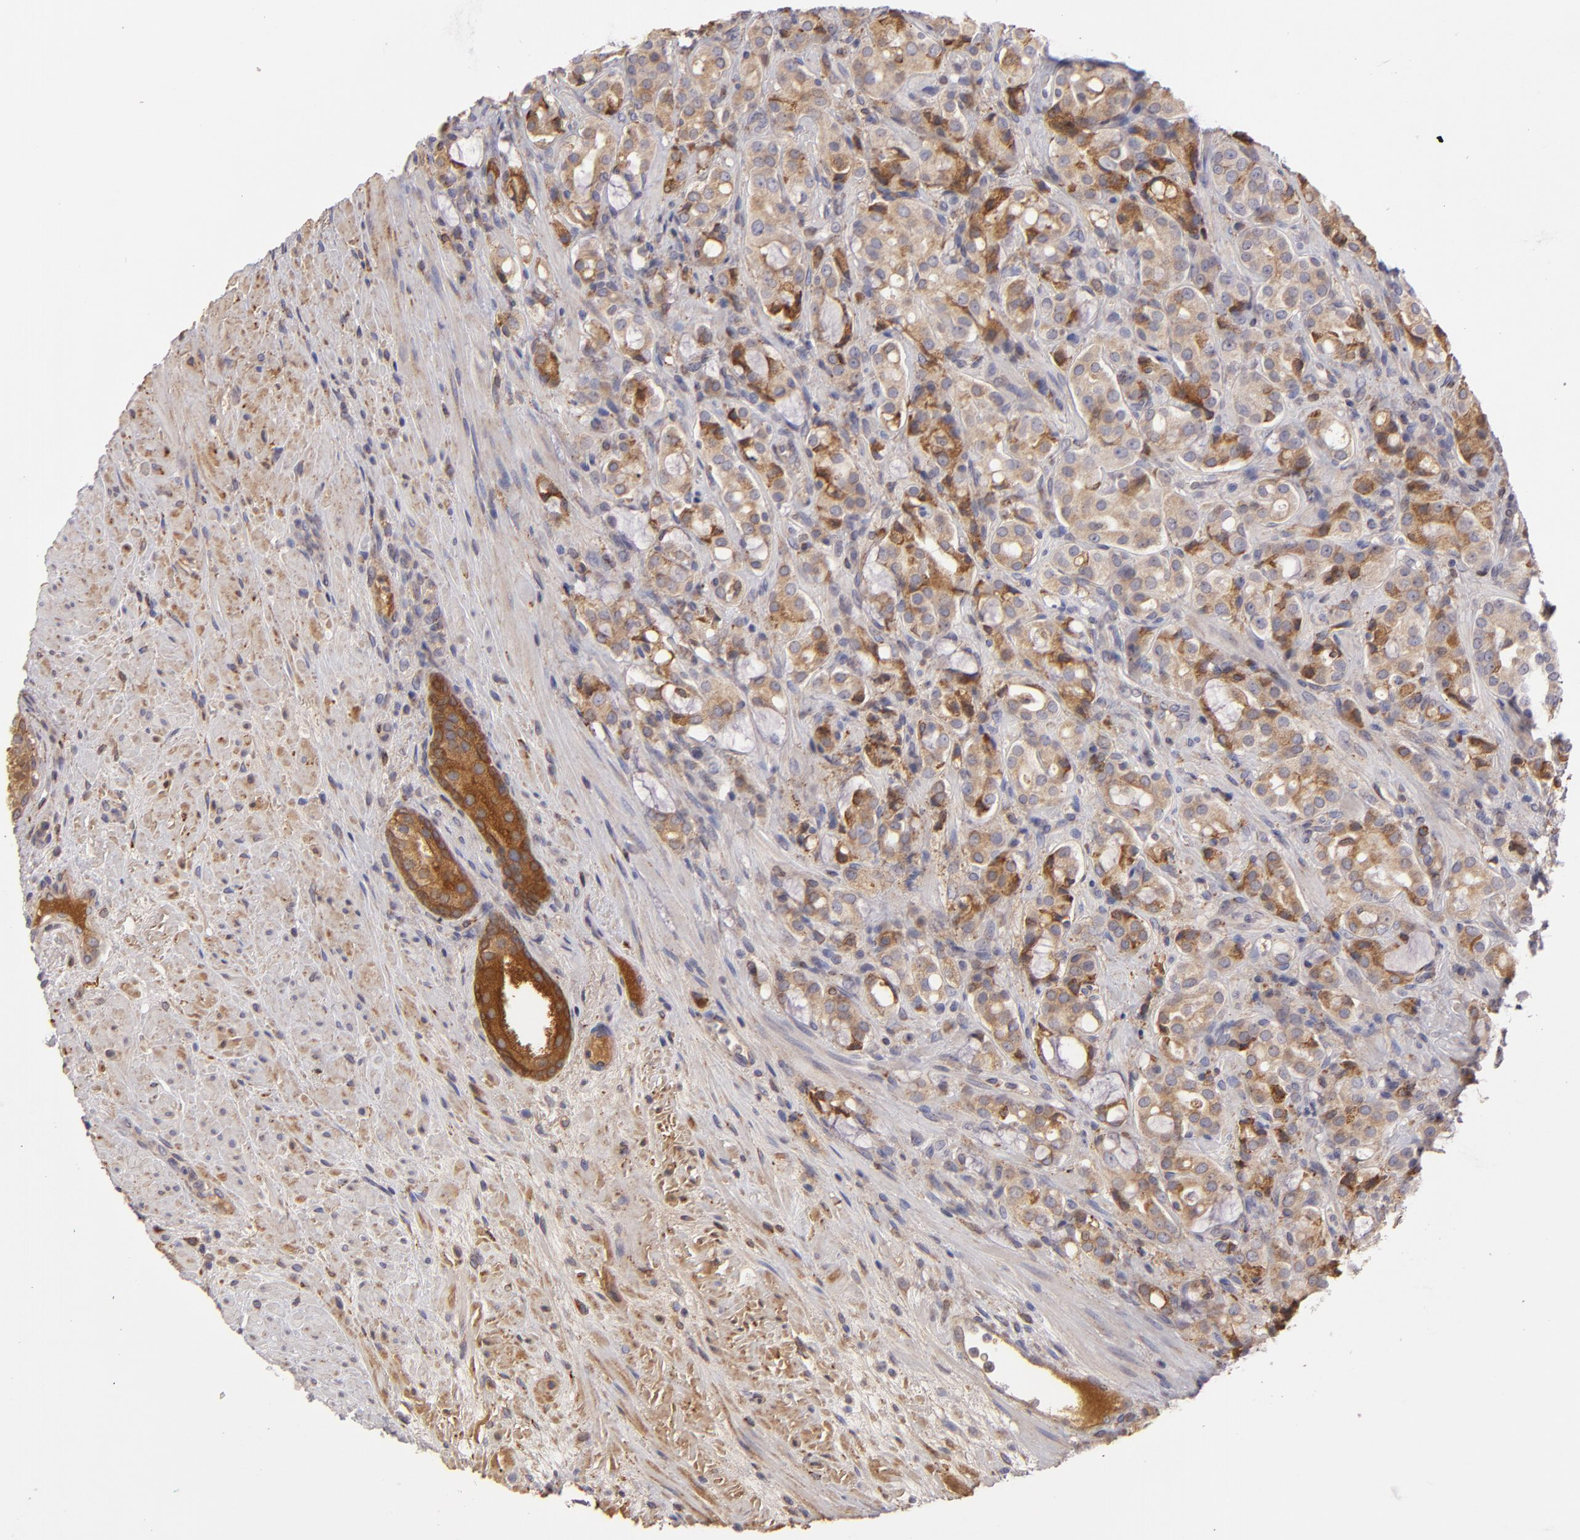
{"staining": {"intensity": "moderate", "quantity": ">75%", "location": "cytoplasmic/membranous"}, "tissue": "prostate cancer", "cell_type": "Tumor cells", "image_type": "cancer", "snomed": [{"axis": "morphology", "description": "Adenocarcinoma, High grade"}, {"axis": "topography", "description": "Prostate"}], "caption": "This is a histology image of immunohistochemistry staining of prostate high-grade adenocarcinoma, which shows moderate positivity in the cytoplasmic/membranous of tumor cells.", "gene": "CFB", "patient": {"sex": "male", "age": 72}}